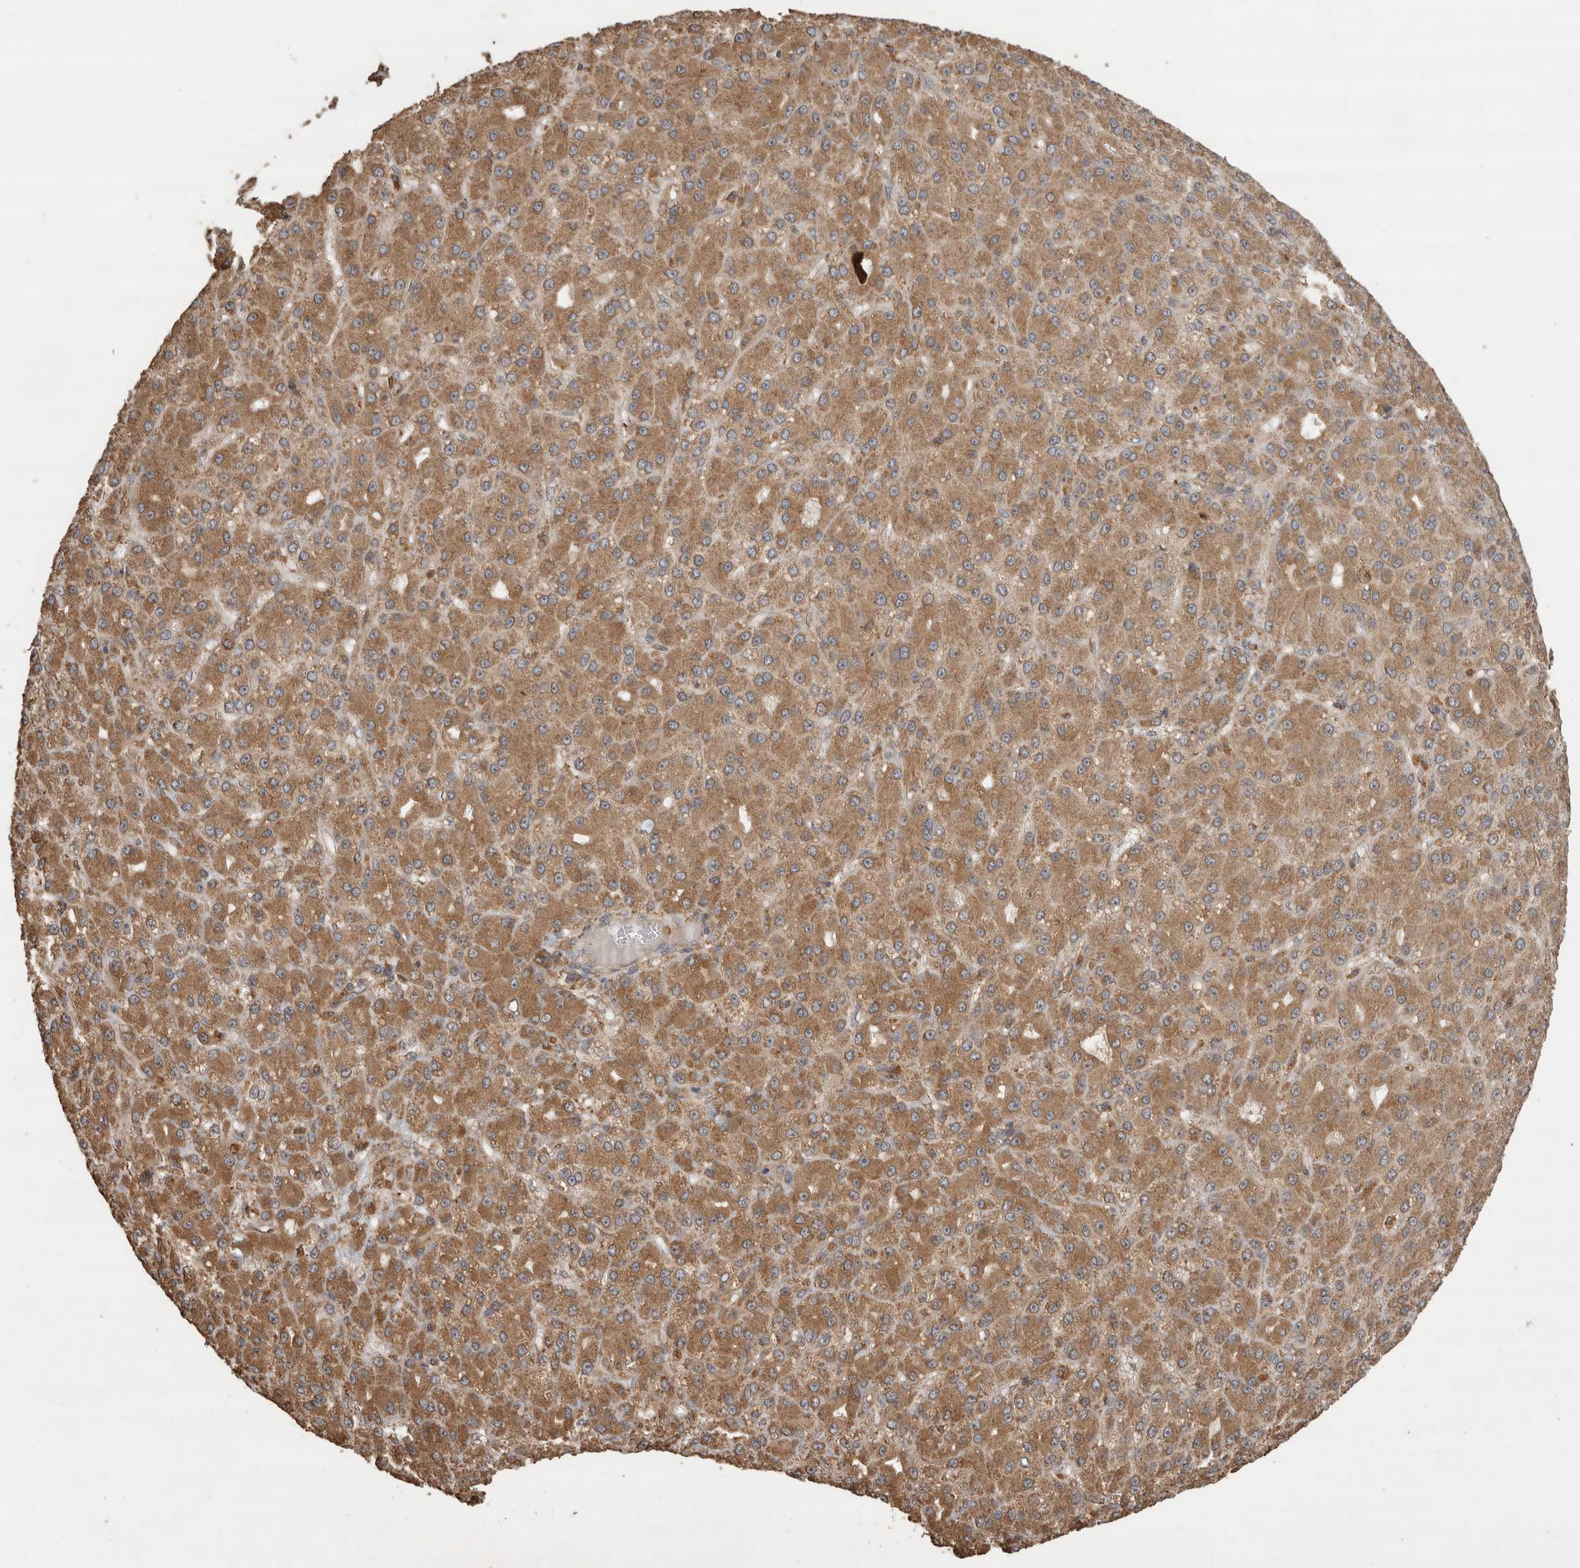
{"staining": {"intensity": "moderate", "quantity": ">75%", "location": "cytoplasmic/membranous"}, "tissue": "liver cancer", "cell_type": "Tumor cells", "image_type": "cancer", "snomed": [{"axis": "morphology", "description": "Carcinoma, Hepatocellular, NOS"}, {"axis": "topography", "description": "Liver"}], "caption": "This photomicrograph reveals immunohistochemistry (IHC) staining of human liver hepatocellular carcinoma, with medium moderate cytoplasmic/membranous positivity in about >75% of tumor cells.", "gene": "OTUD7B", "patient": {"sex": "male", "age": 67}}